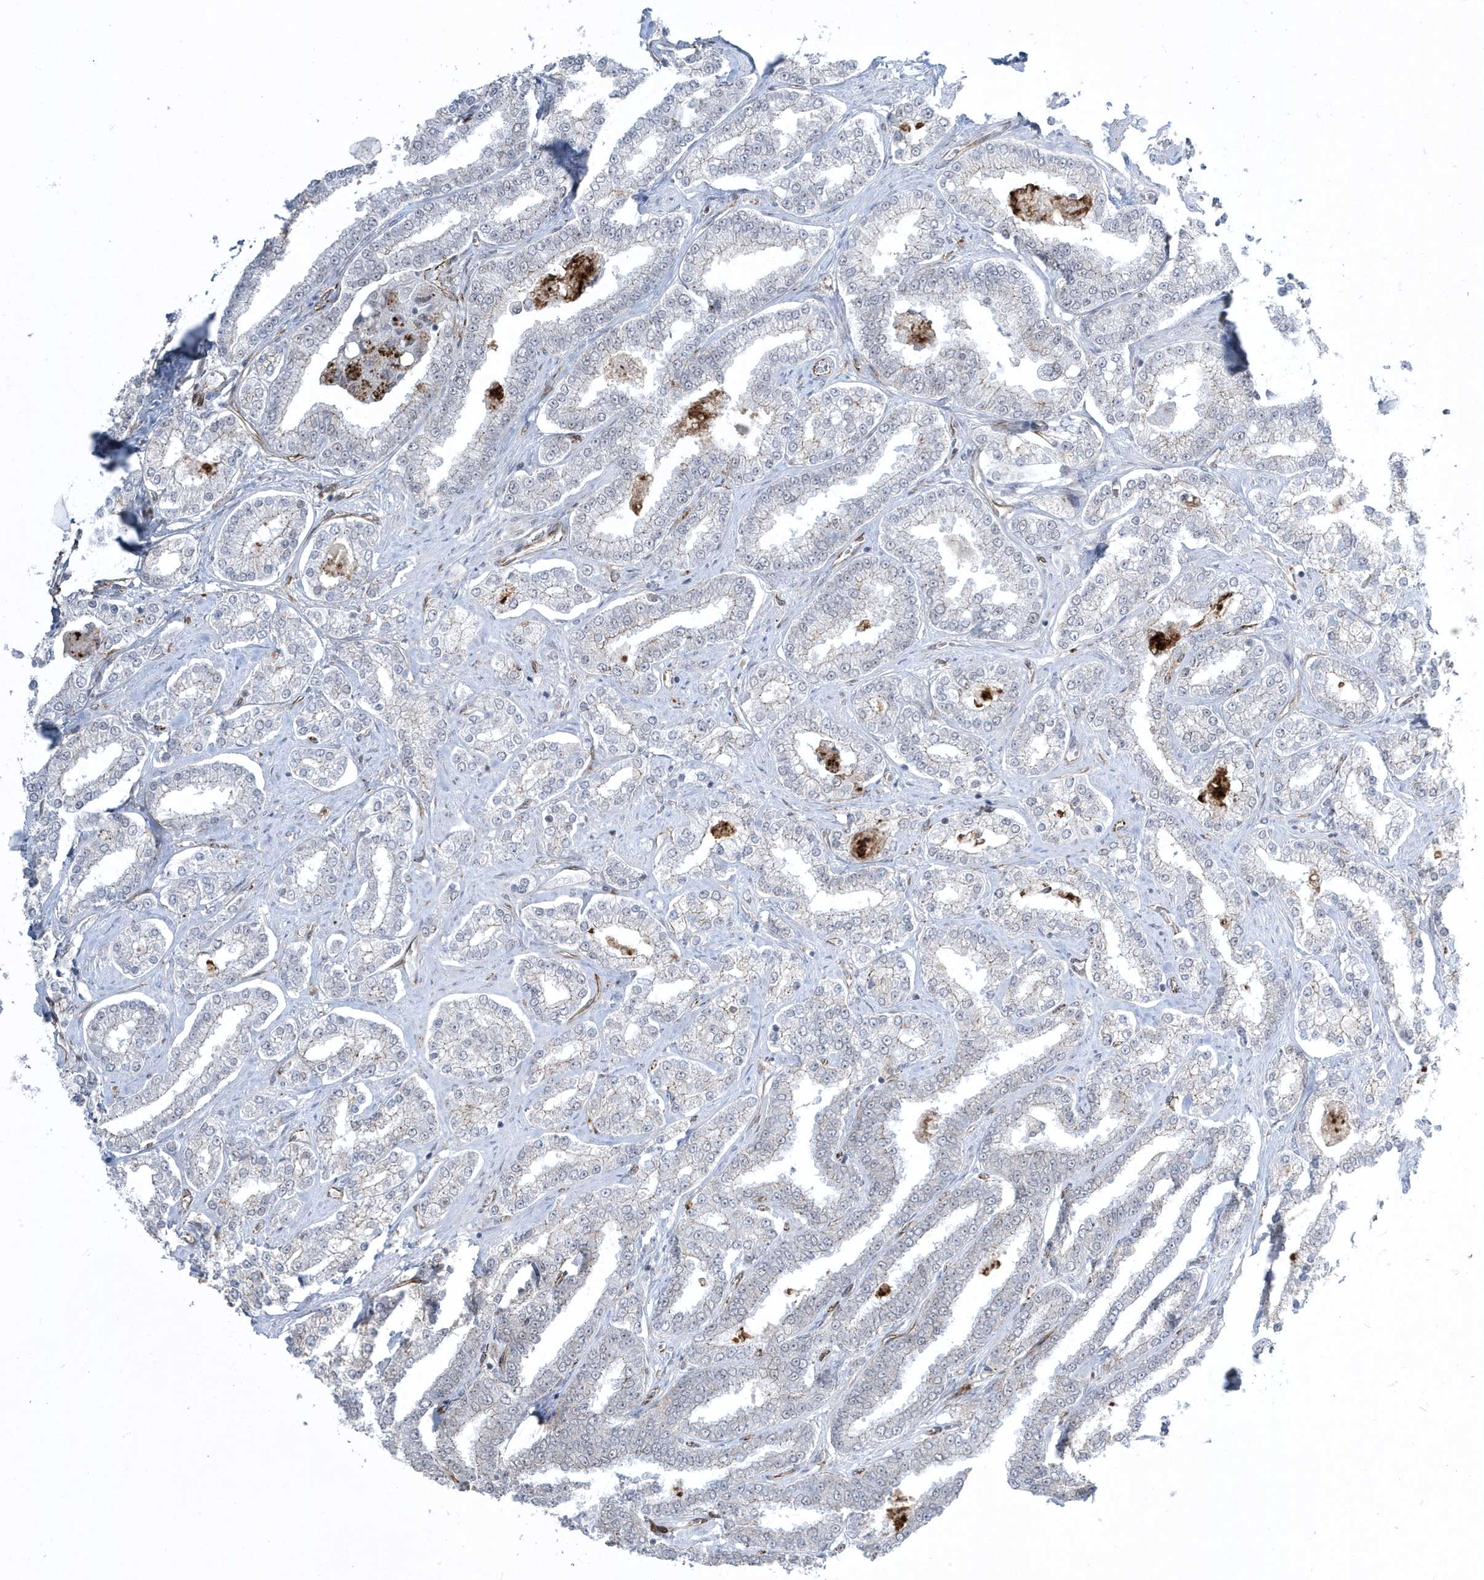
{"staining": {"intensity": "negative", "quantity": "none", "location": "none"}, "tissue": "prostate cancer", "cell_type": "Tumor cells", "image_type": "cancer", "snomed": [{"axis": "morphology", "description": "Normal tissue, NOS"}, {"axis": "morphology", "description": "Adenocarcinoma, High grade"}, {"axis": "topography", "description": "Prostate"}], "caption": "Protein analysis of high-grade adenocarcinoma (prostate) displays no significant staining in tumor cells. The staining was performed using DAB to visualize the protein expression in brown, while the nuclei were stained in blue with hematoxylin (Magnification: 20x).", "gene": "ADAMTSL3", "patient": {"sex": "male", "age": 83}}